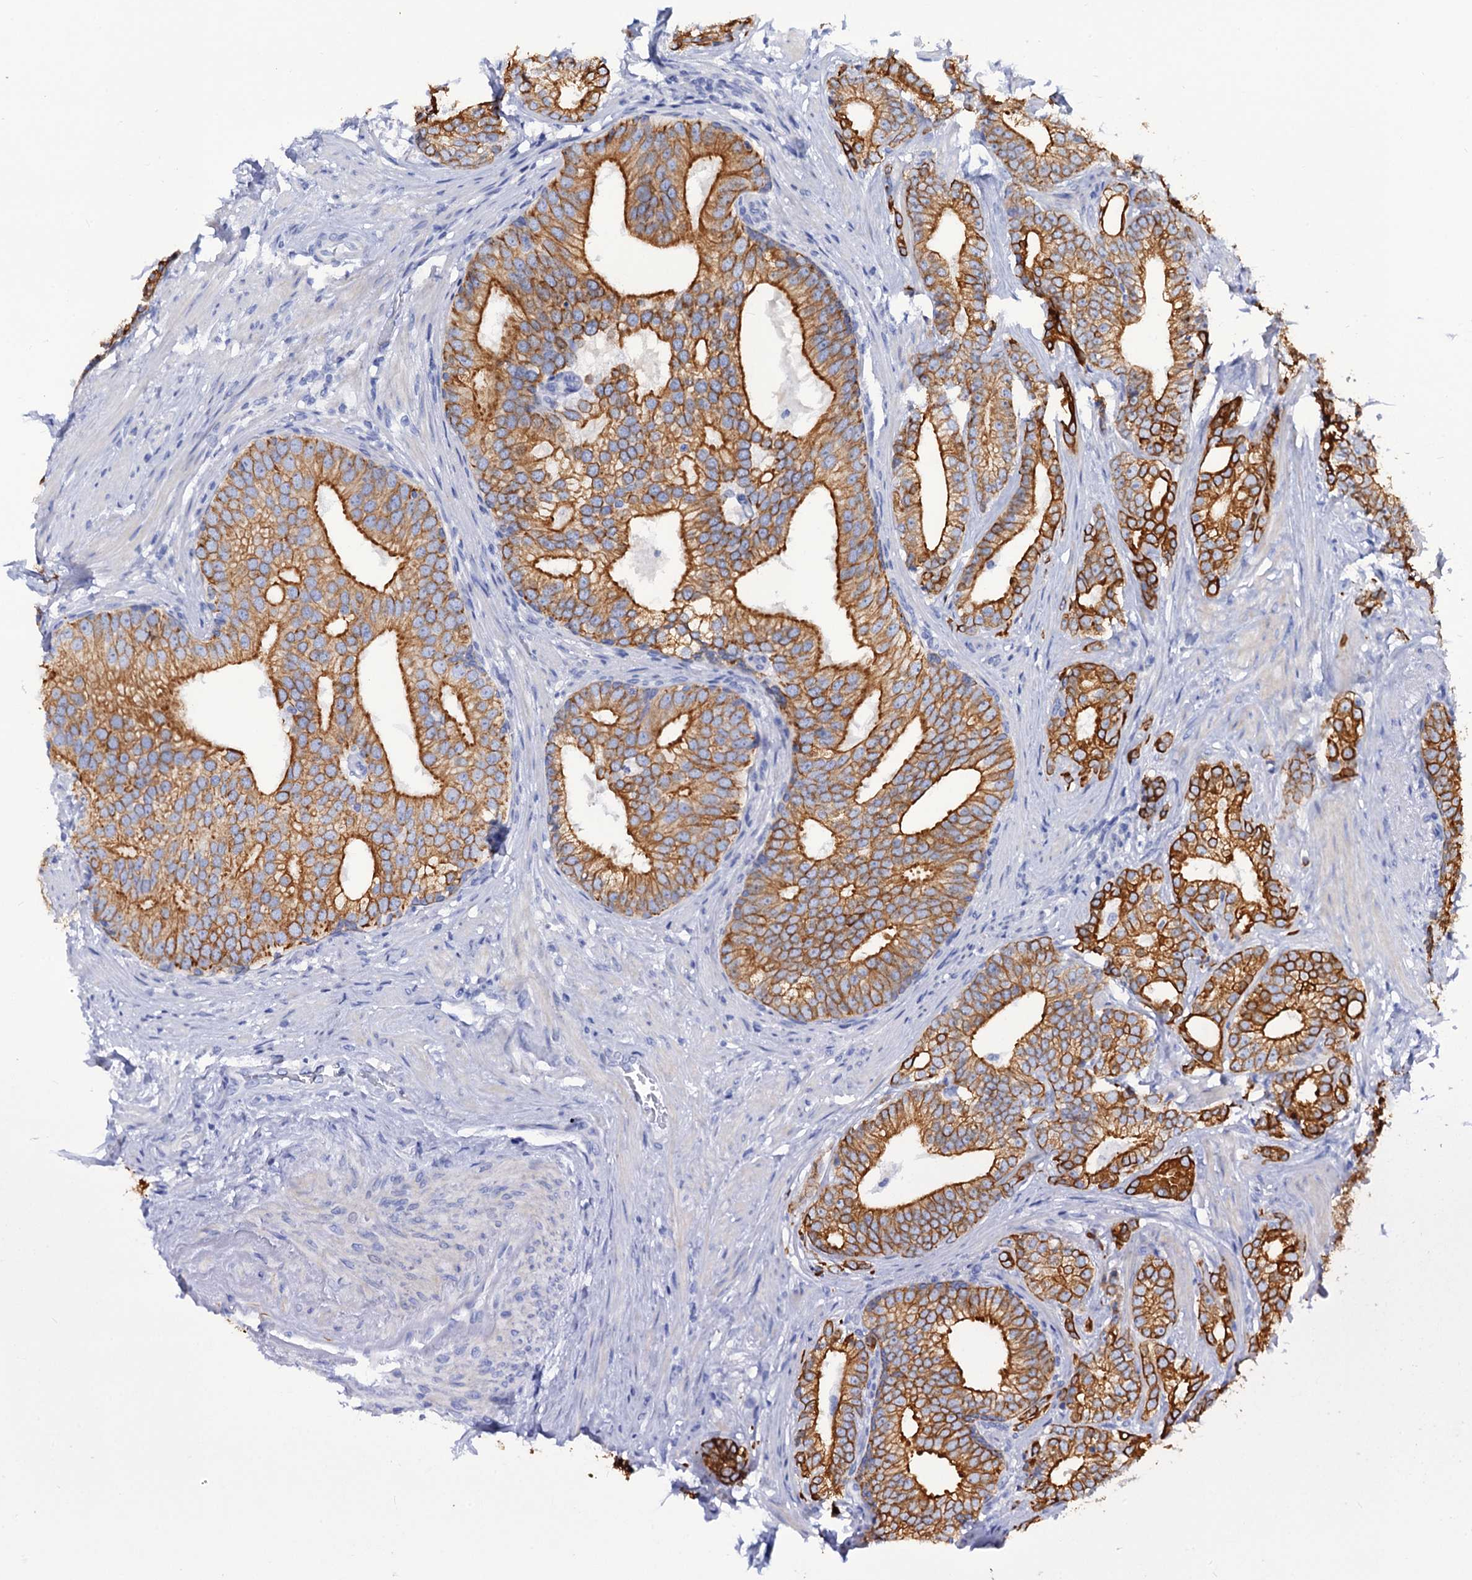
{"staining": {"intensity": "strong", "quantity": ">75%", "location": "cytoplasmic/membranous"}, "tissue": "prostate cancer", "cell_type": "Tumor cells", "image_type": "cancer", "snomed": [{"axis": "morphology", "description": "Adenocarcinoma, Low grade"}, {"axis": "topography", "description": "Prostate"}], "caption": "Tumor cells reveal high levels of strong cytoplasmic/membranous staining in about >75% of cells in human prostate low-grade adenocarcinoma.", "gene": "RAB3IP", "patient": {"sex": "male", "age": 71}}